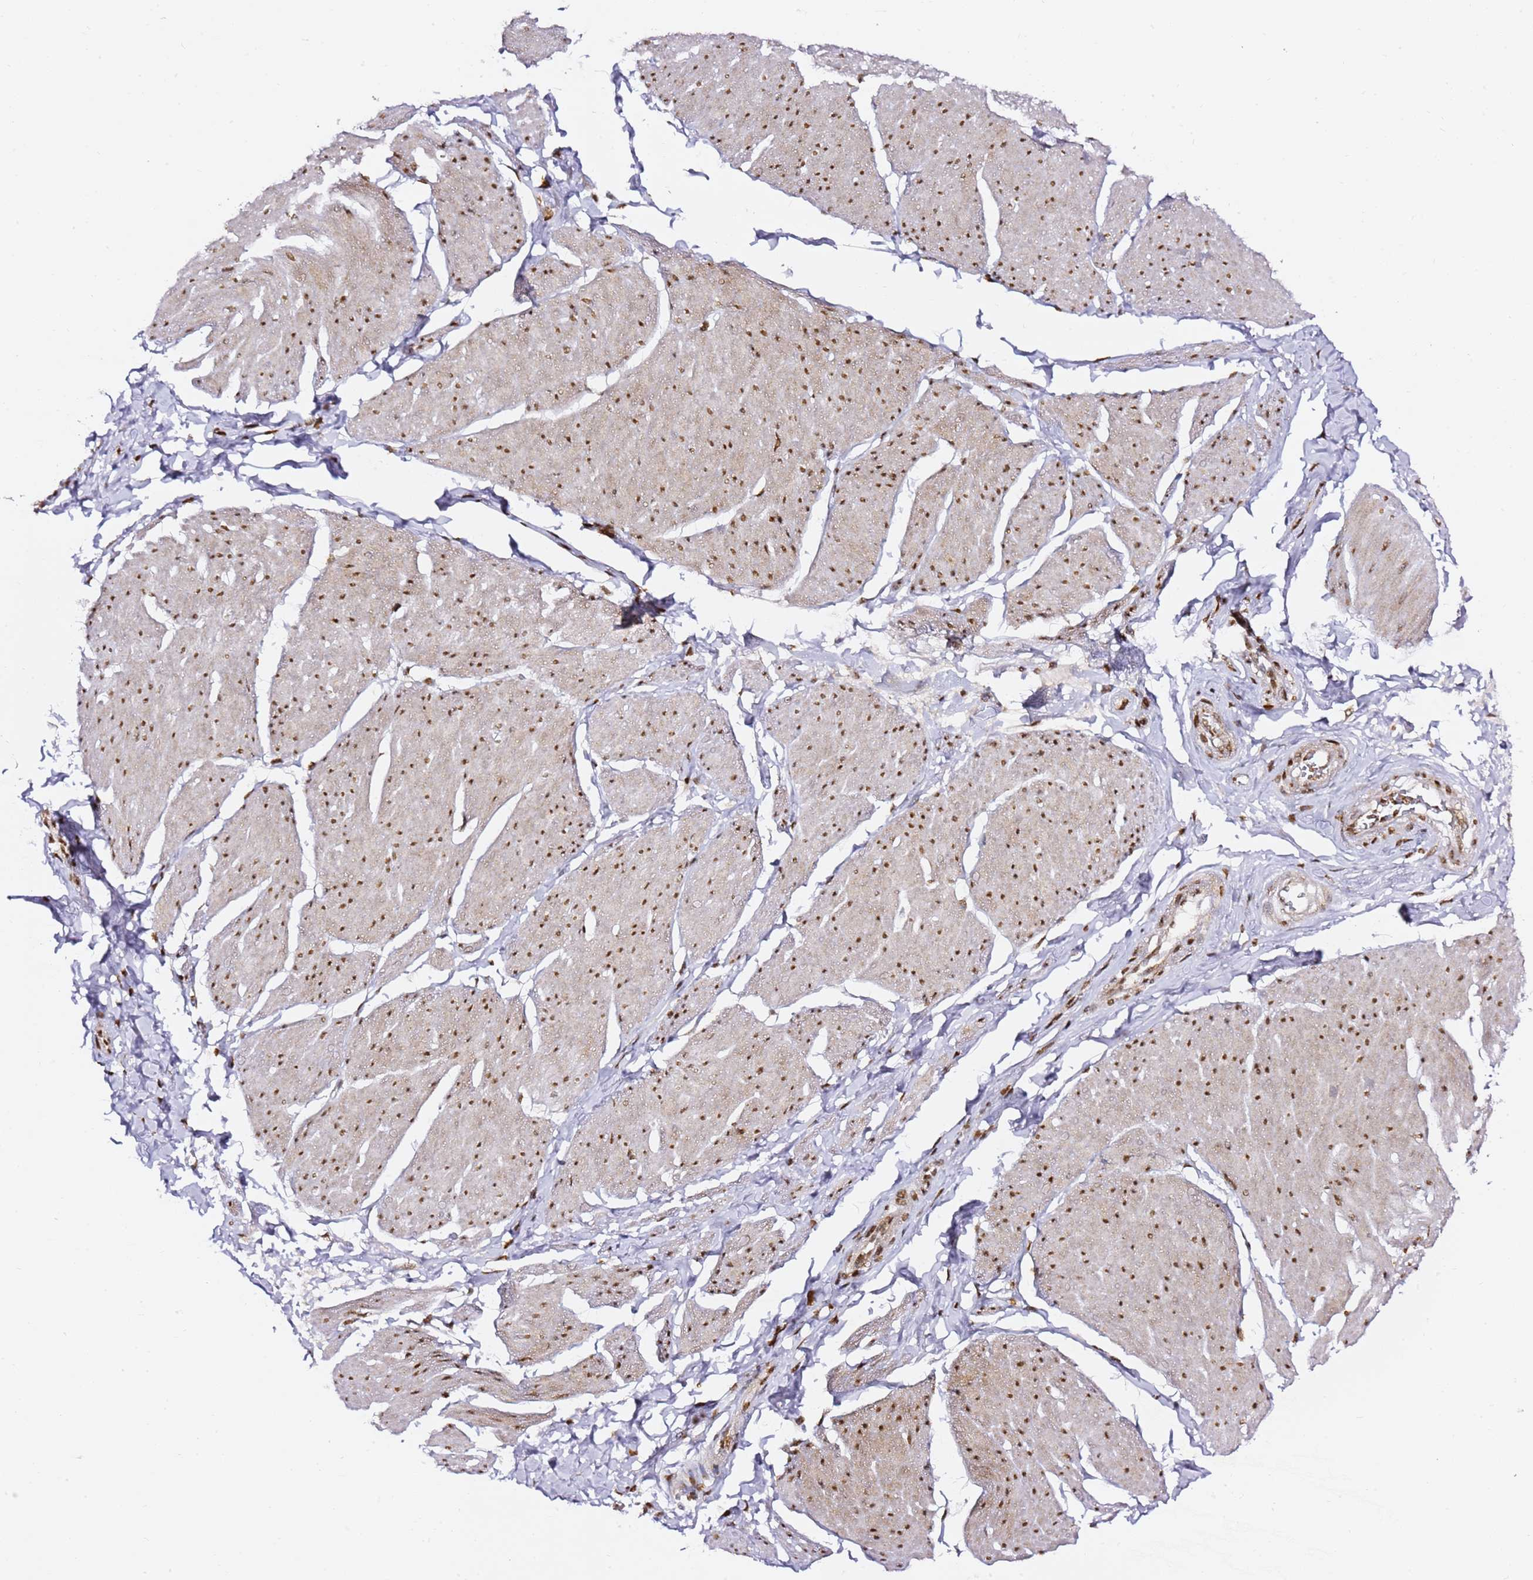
{"staining": {"intensity": "moderate", "quantity": ">75%", "location": "nuclear"}, "tissue": "smooth muscle", "cell_type": "Smooth muscle cells", "image_type": "normal", "snomed": [{"axis": "morphology", "description": "Urothelial carcinoma, High grade"}, {"axis": "topography", "description": "Urinary bladder"}], "caption": "IHC (DAB) staining of unremarkable smooth muscle reveals moderate nuclear protein expression in about >75% of smooth muscle cells.", "gene": "GBP2", "patient": {"sex": "male", "age": 46}}